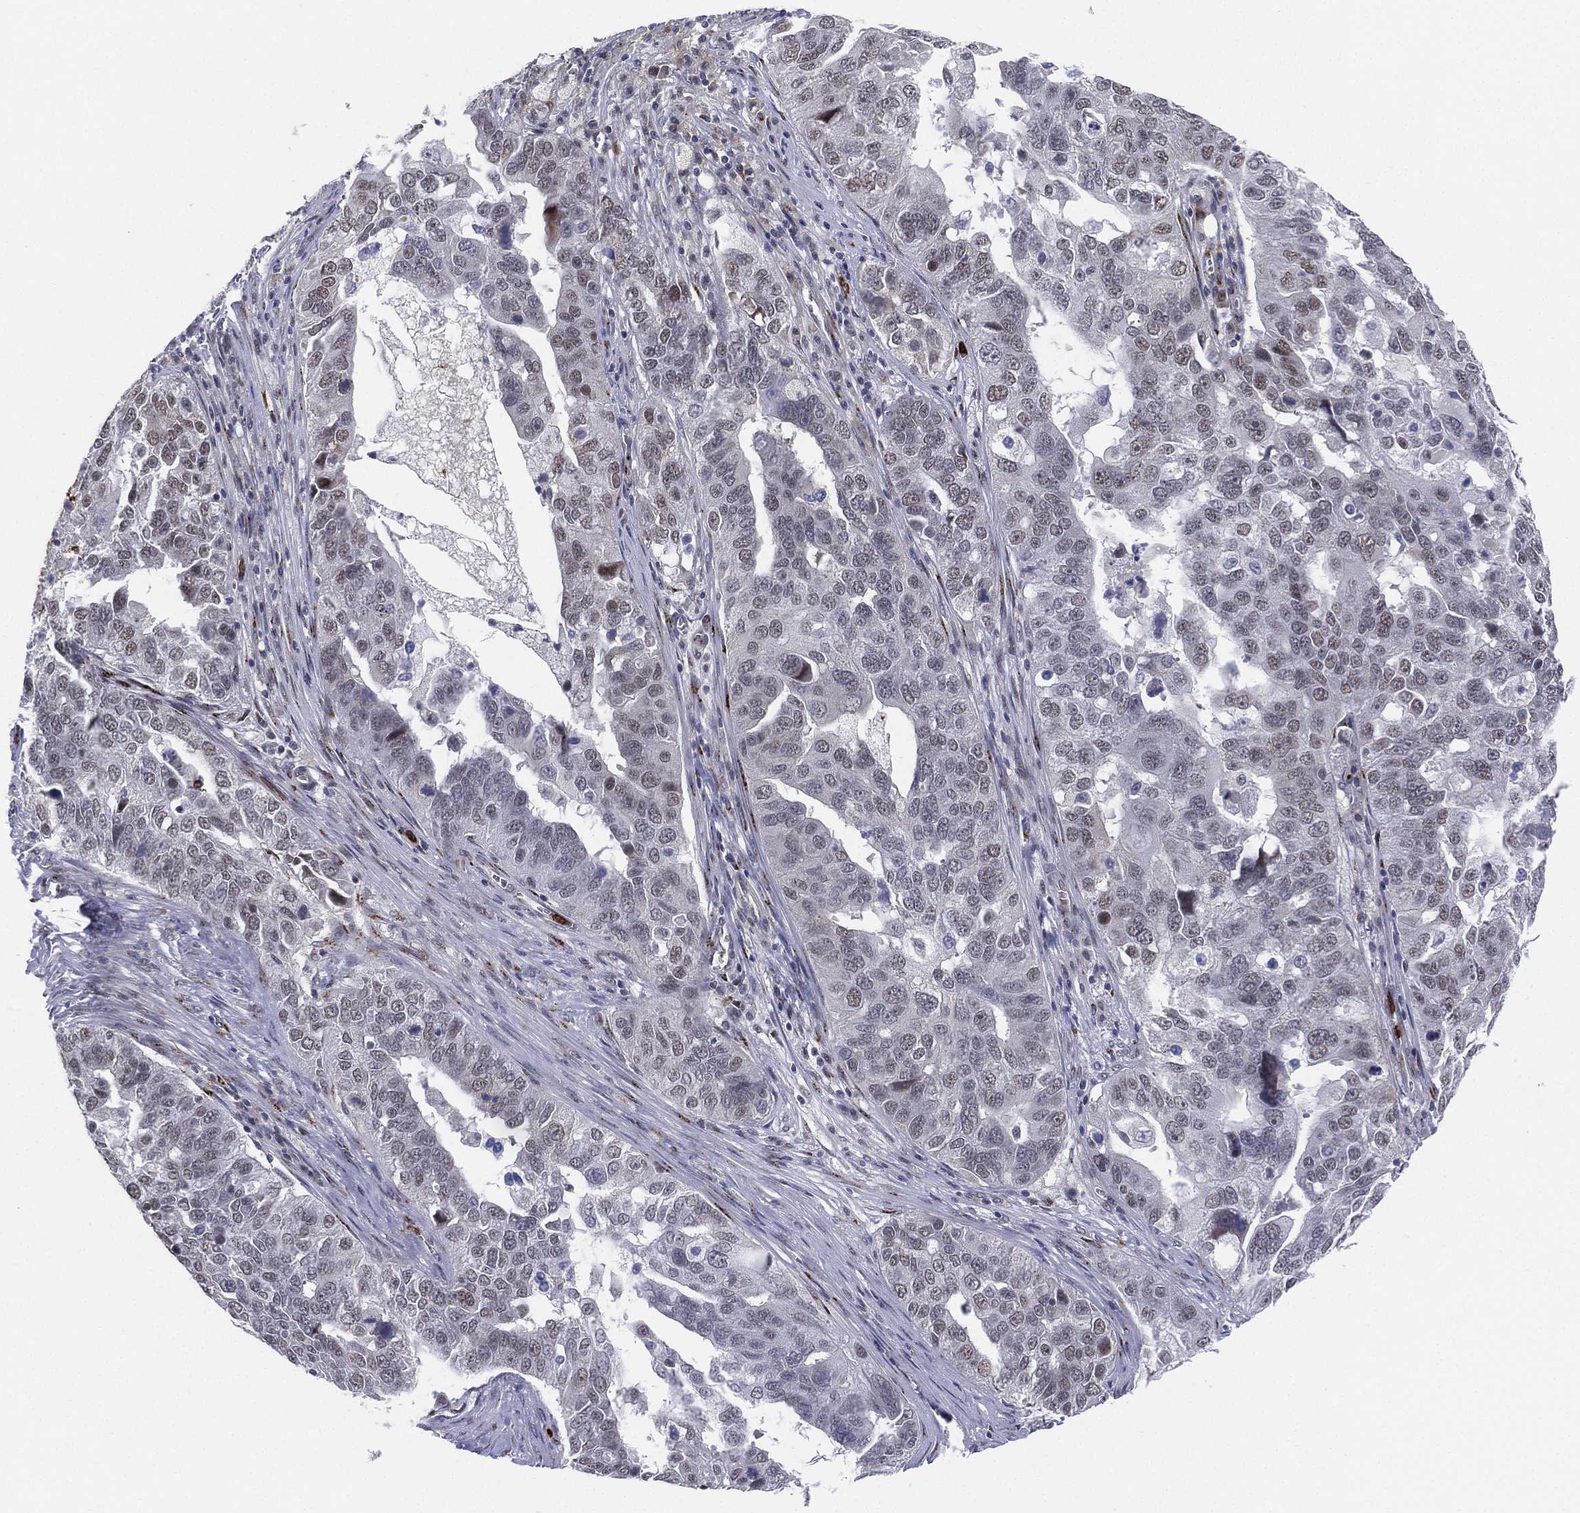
{"staining": {"intensity": "weak", "quantity": "<25%", "location": "nuclear"}, "tissue": "ovarian cancer", "cell_type": "Tumor cells", "image_type": "cancer", "snomed": [{"axis": "morphology", "description": "Carcinoma, endometroid"}, {"axis": "topography", "description": "Soft tissue"}, {"axis": "topography", "description": "Ovary"}], "caption": "Ovarian endometroid carcinoma was stained to show a protein in brown. There is no significant staining in tumor cells.", "gene": "CD177", "patient": {"sex": "female", "age": 52}}